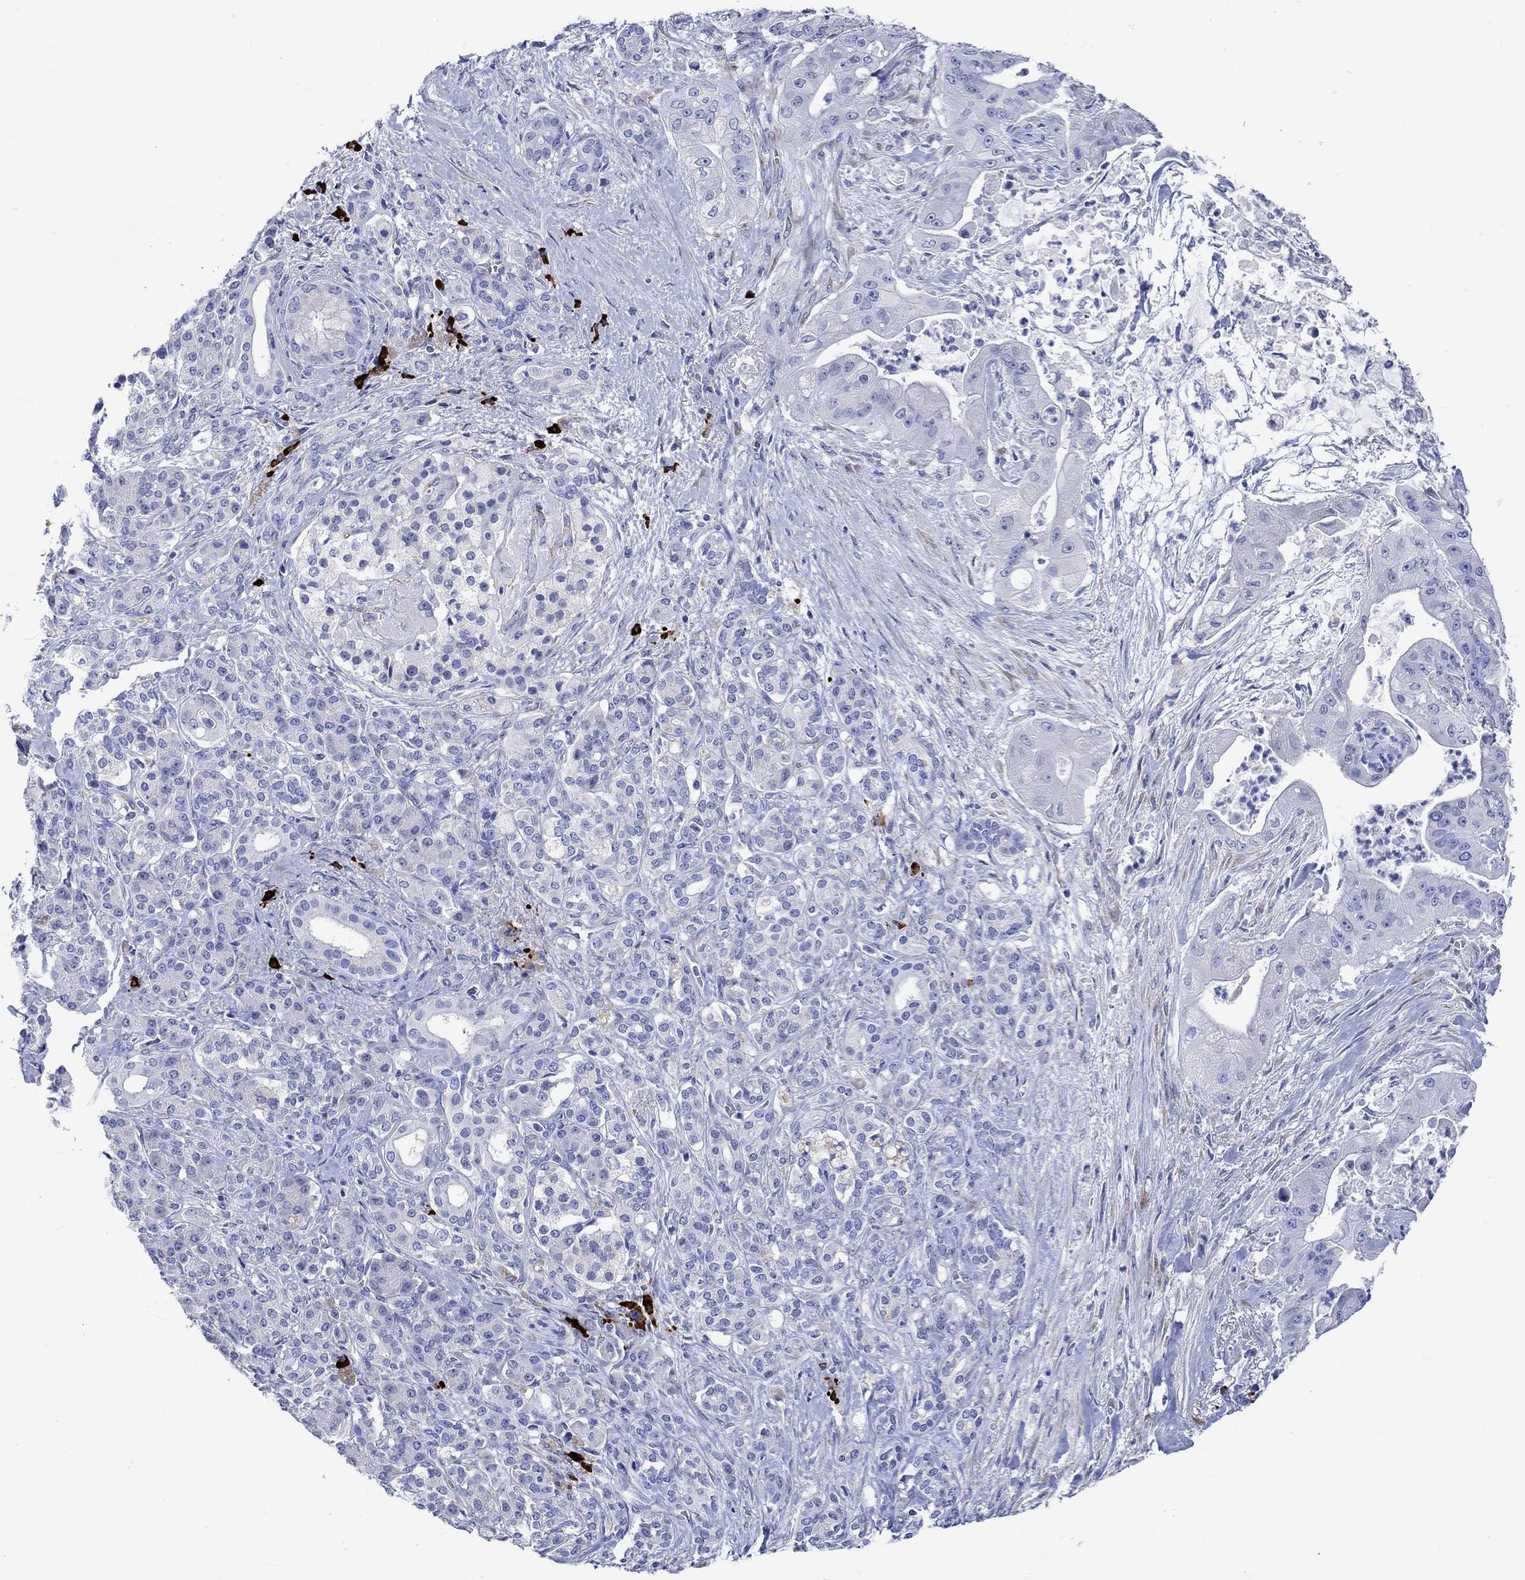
{"staining": {"intensity": "negative", "quantity": "none", "location": "none"}, "tissue": "pancreatic cancer", "cell_type": "Tumor cells", "image_type": "cancer", "snomed": [{"axis": "morphology", "description": "Normal tissue, NOS"}, {"axis": "morphology", "description": "Inflammation, NOS"}, {"axis": "morphology", "description": "Adenocarcinoma, NOS"}, {"axis": "topography", "description": "Pancreas"}], "caption": "IHC of pancreatic cancer (adenocarcinoma) demonstrates no expression in tumor cells.", "gene": "P2RY6", "patient": {"sex": "male", "age": 57}}